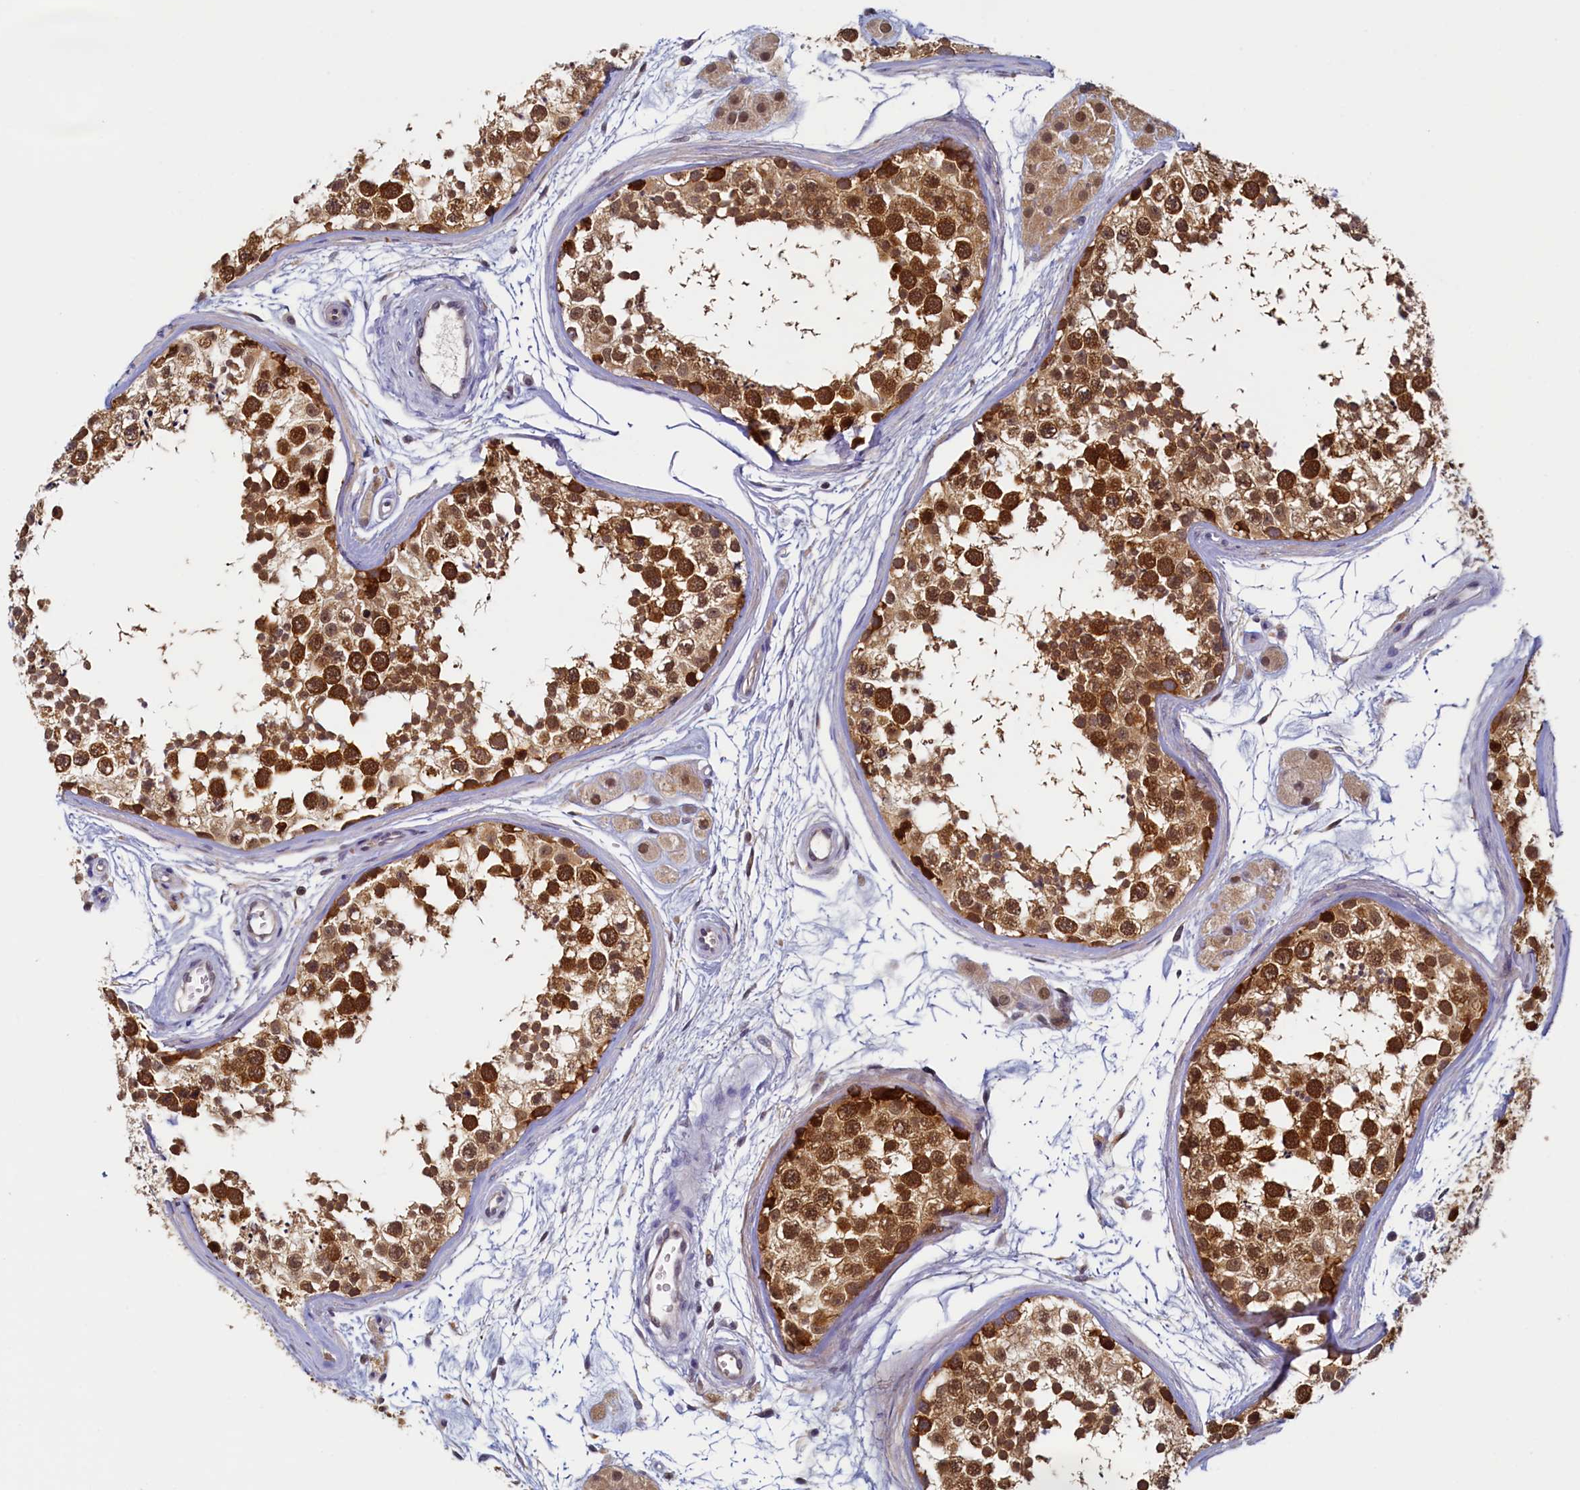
{"staining": {"intensity": "strong", "quantity": ">75%", "location": "cytoplasmic/membranous,nuclear"}, "tissue": "testis", "cell_type": "Cells in seminiferous ducts", "image_type": "normal", "snomed": [{"axis": "morphology", "description": "Normal tissue, NOS"}, {"axis": "topography", "description": "Testis"}], "caption": "DAB (3,3'-diaminobenzidine) immunohistochemical staining of normal testis displays strong cytoplasmic/membranous,nuclear protein positivity in approximately >75% of cells in seminiferous ducts. The protein of interest is stained brown, and the nuclei are stained in blue (DAB IHC with brightfield microscopy, high magnification).", "gene": "PAAF1", "patient": {"sex": "male", "age": 56}}